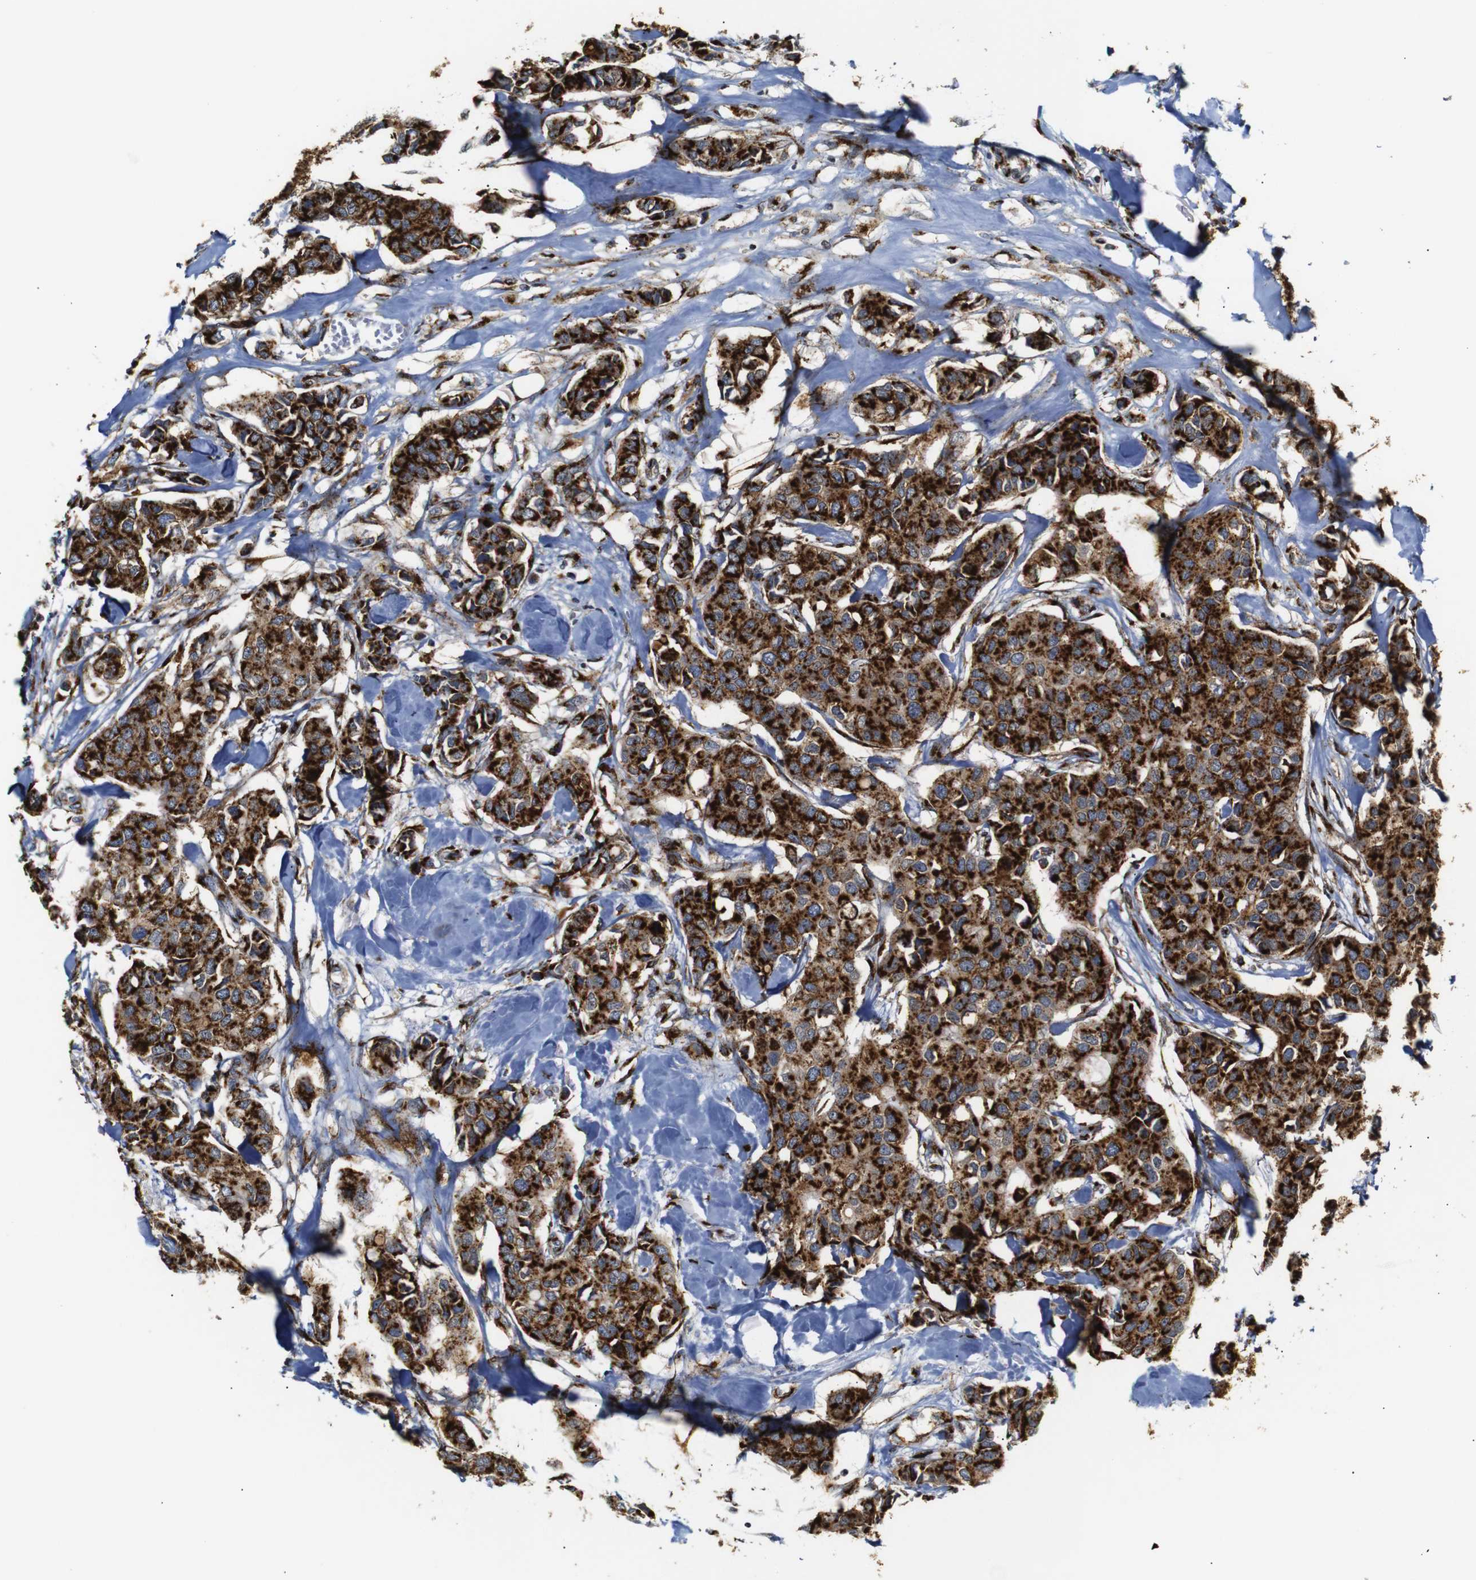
{"staining": {"intensity": "strong", "quantity": ">75%", "location": "cytoplasmic/membranous"}, "tissue": "breast cancer", "cell_type": "Tumor cells", "image_type": "cancer", "snomed": [{"axis": "morphology", "description": "Duct carcinoma"}, {"axis": "topography", "description": "Breast"}], "caption": "About >75% of tumor cells in breast cancer (infiltrating ductal carcinoma) reveal strong cytoplasmic/membranous protein staining as visualized by brown immunohistochemical staining.", "gene": "TGOLN2", "patient": {"sex": "female", "age": 80}}